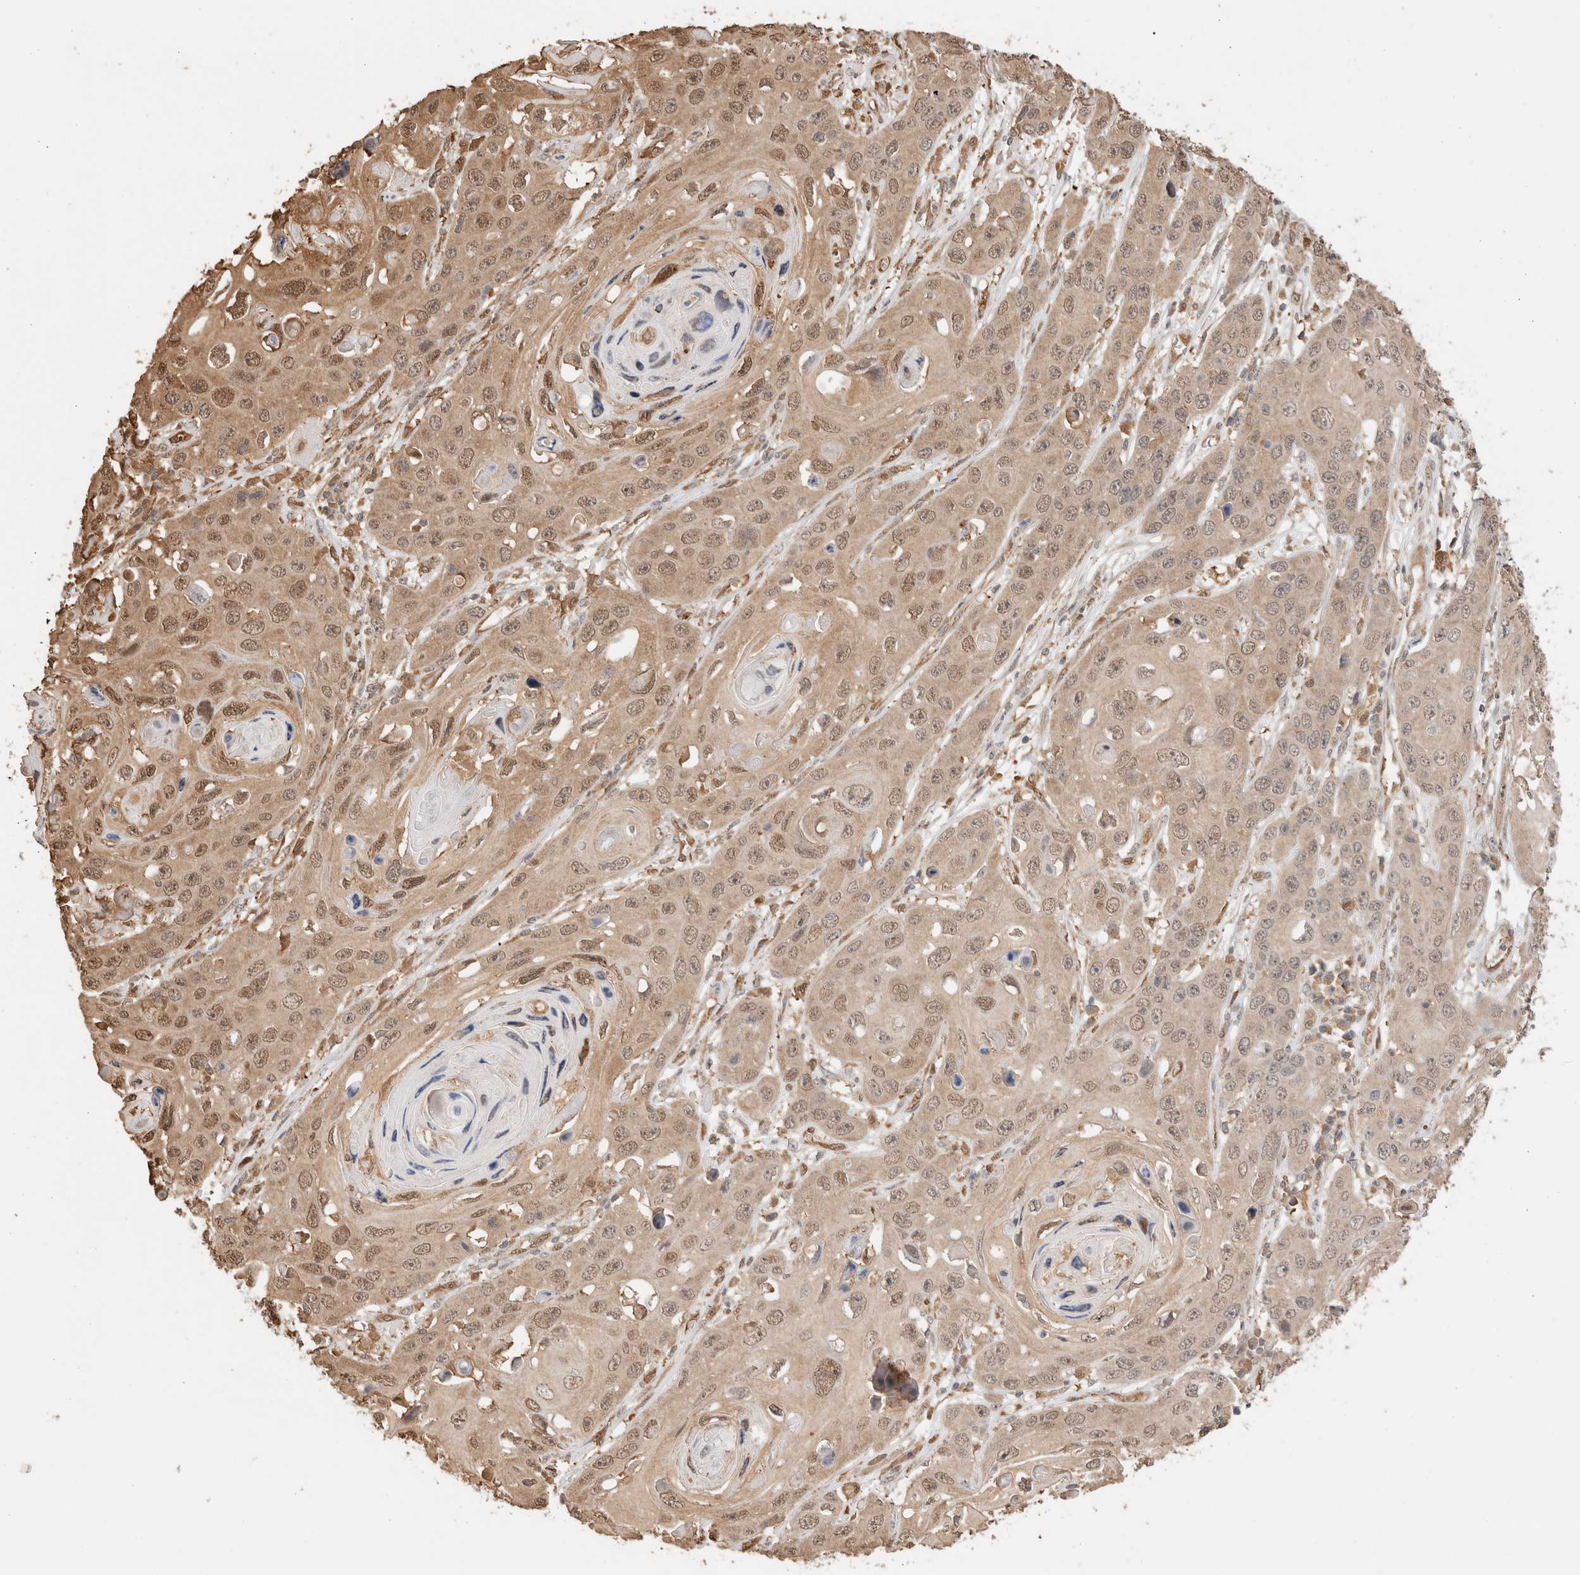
{"staining": {"intensity": "moderate", "quantity": ">75%", "location": "cytoplasmic/membranous,nuclear"}, "tissue": "skin cancer", "cell_type": "Tumor cells", "image_type": "cancer", "snomed": [{"axis": "morphology", "description": "Squamous cell carcinoma, NOS"}, {"axis": "topography", "description": "Skin"}], "caption": "Moderate cytoplasmic/membranous and nuclear protein positivity is seen in approximately >75% of tumor cells in skin cancer (squamous cell carcinoma). (IHC, brightfield microscopy, high magnification).", "gene": "YWHAH", "patient": {"sex": "male", "age": 55}}